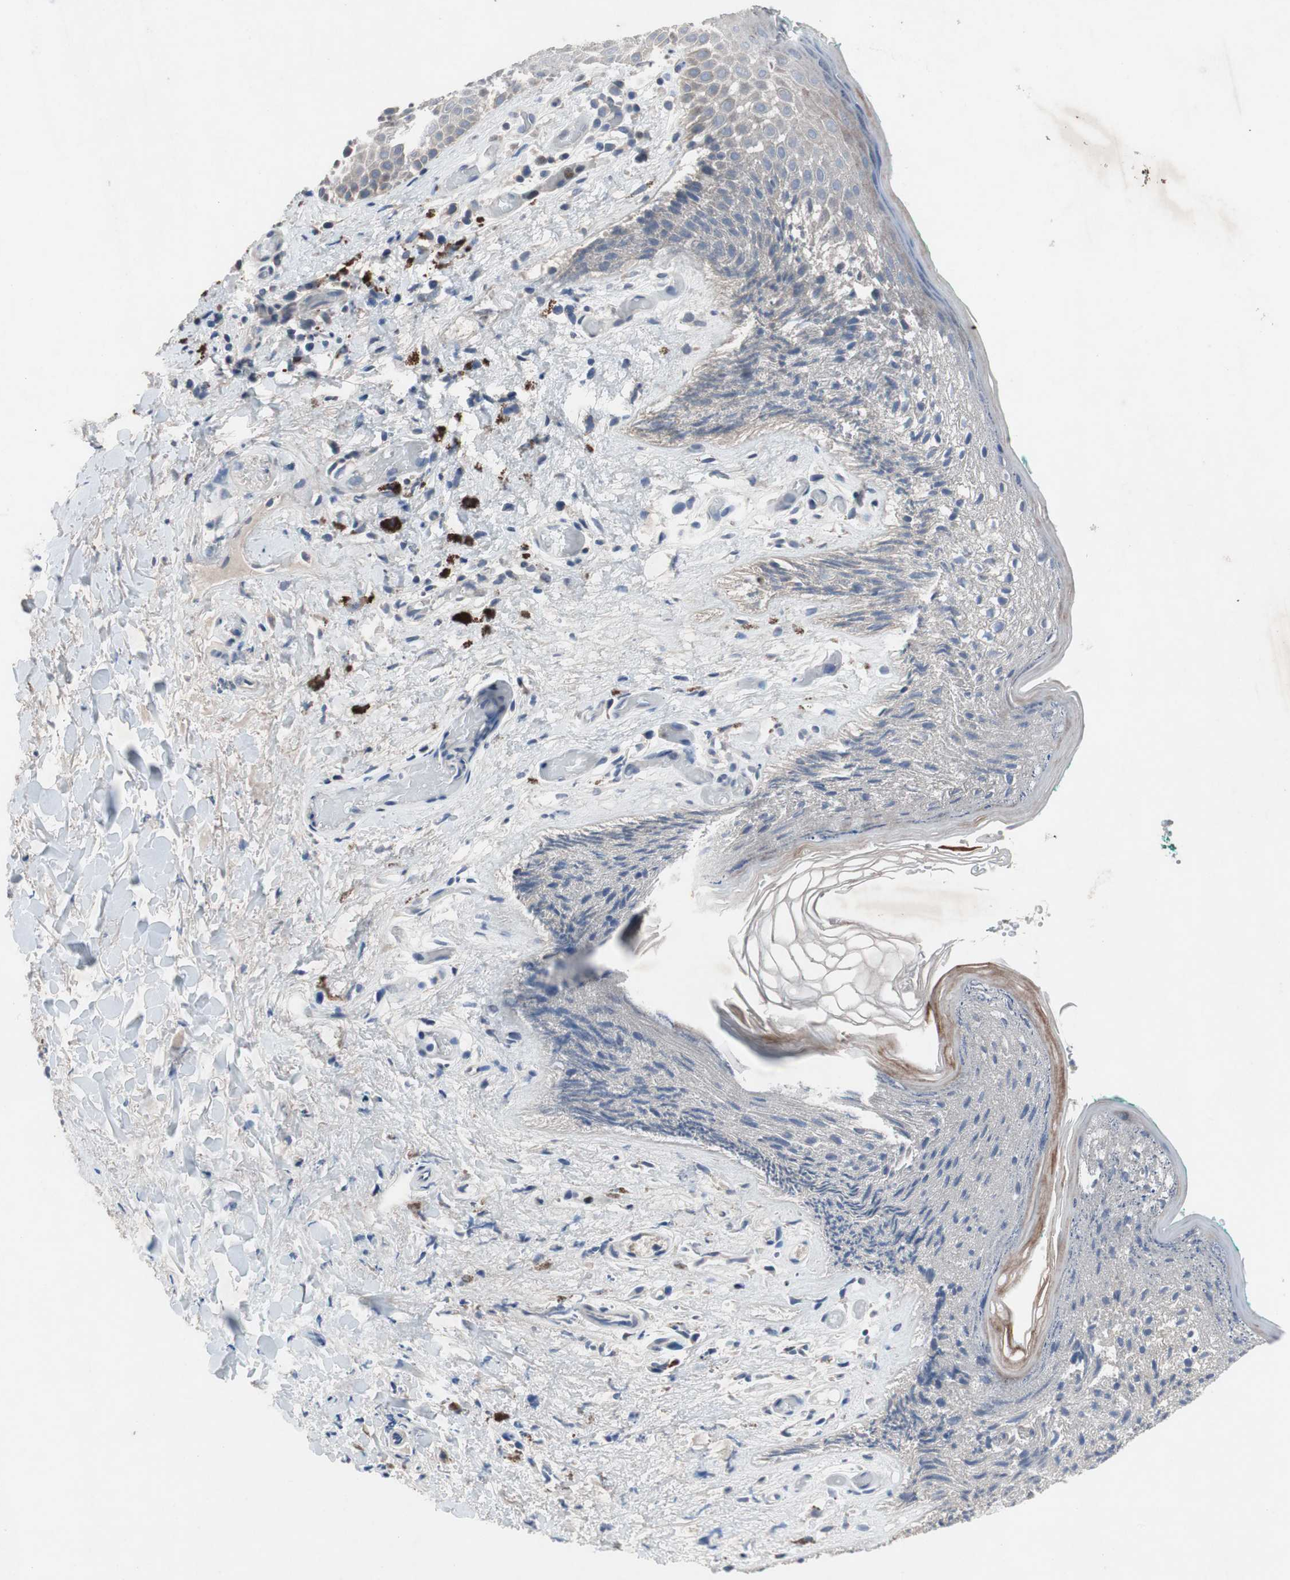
{"staining": {"intensity": "moderate", "quantity": "<25%", "location": "cytoplasmic/membranous"}, "tissue": "skin", "cell_type": "Epidermal cells", "image_type": "normal", "snomed": [{"axis": "morphology", "description": "Normal tissue, NOS"}, {"axis": "topography", "description": "Anal"}], "caption": "Immunohistochemistry photomicrograph of unremarkable skin: human skin stained using IHC displays low levels of moderate protein expression localized specifically in the cytoplasmic/membranous of epidermal cells, appearing as a cytoplasmic/membranous brown color.", "gene": "MUTYH", "patient": {"sex": "male", "age": 74}}